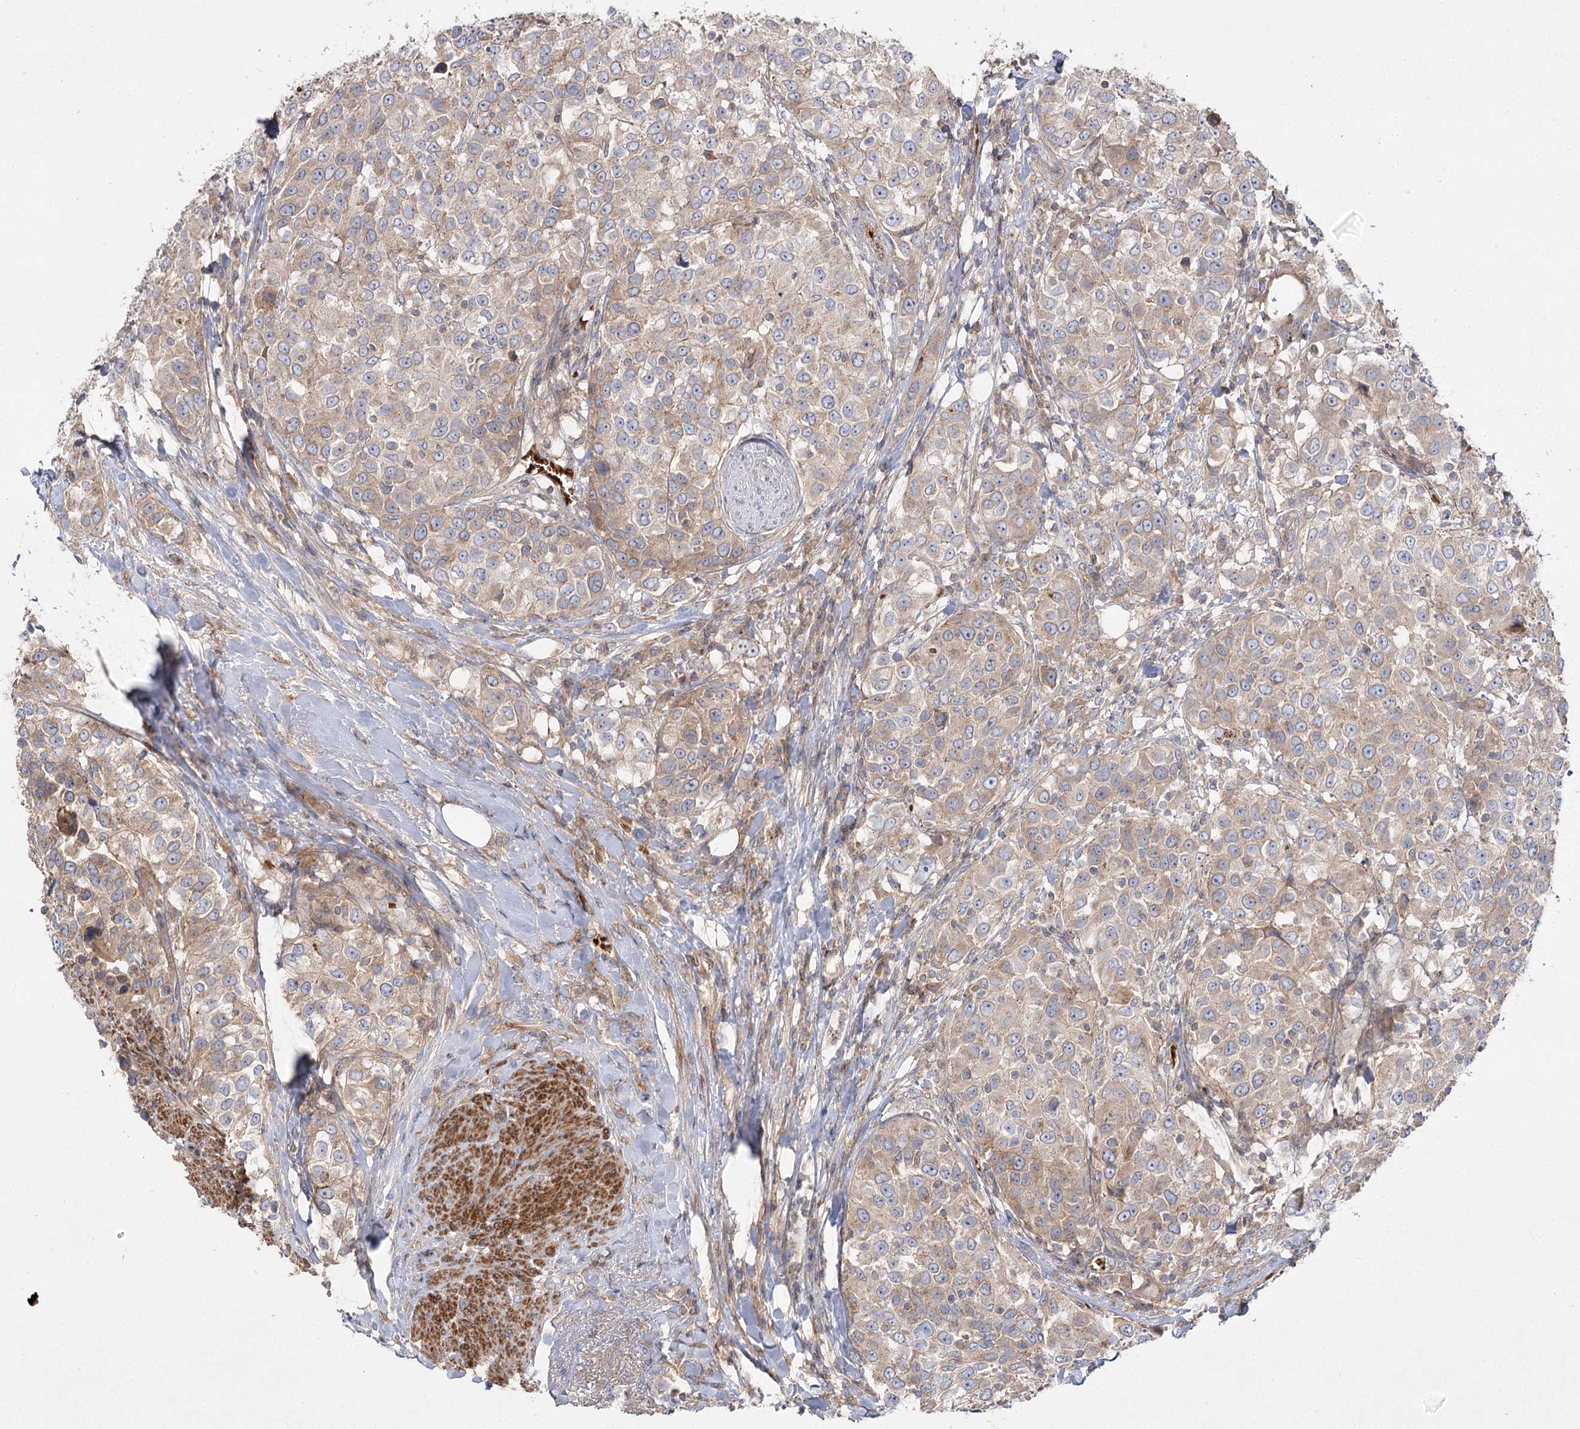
{"staining": {"intensity": "weak", "quantity": ">75%", "location": "cytoplasmic/membranous"}, "tissue": "urothelial cancer", "cell_type": "Tumor cells", "image_type": "cancer", "snomed": [{"axis": "morphology", "description": "Urothelial carcinoma, High grade"}, {"axis": "topography", "description": "Urinary bladder"}], "caption": "Immunohistochemical staining of human urothelial cancer shows low levels of weak cytoplasmic/membranous protein positivity in approximately >75% of tumor cells.", "gene": "KIAA0825", "patient": {"sex": "female", "age": 80}}